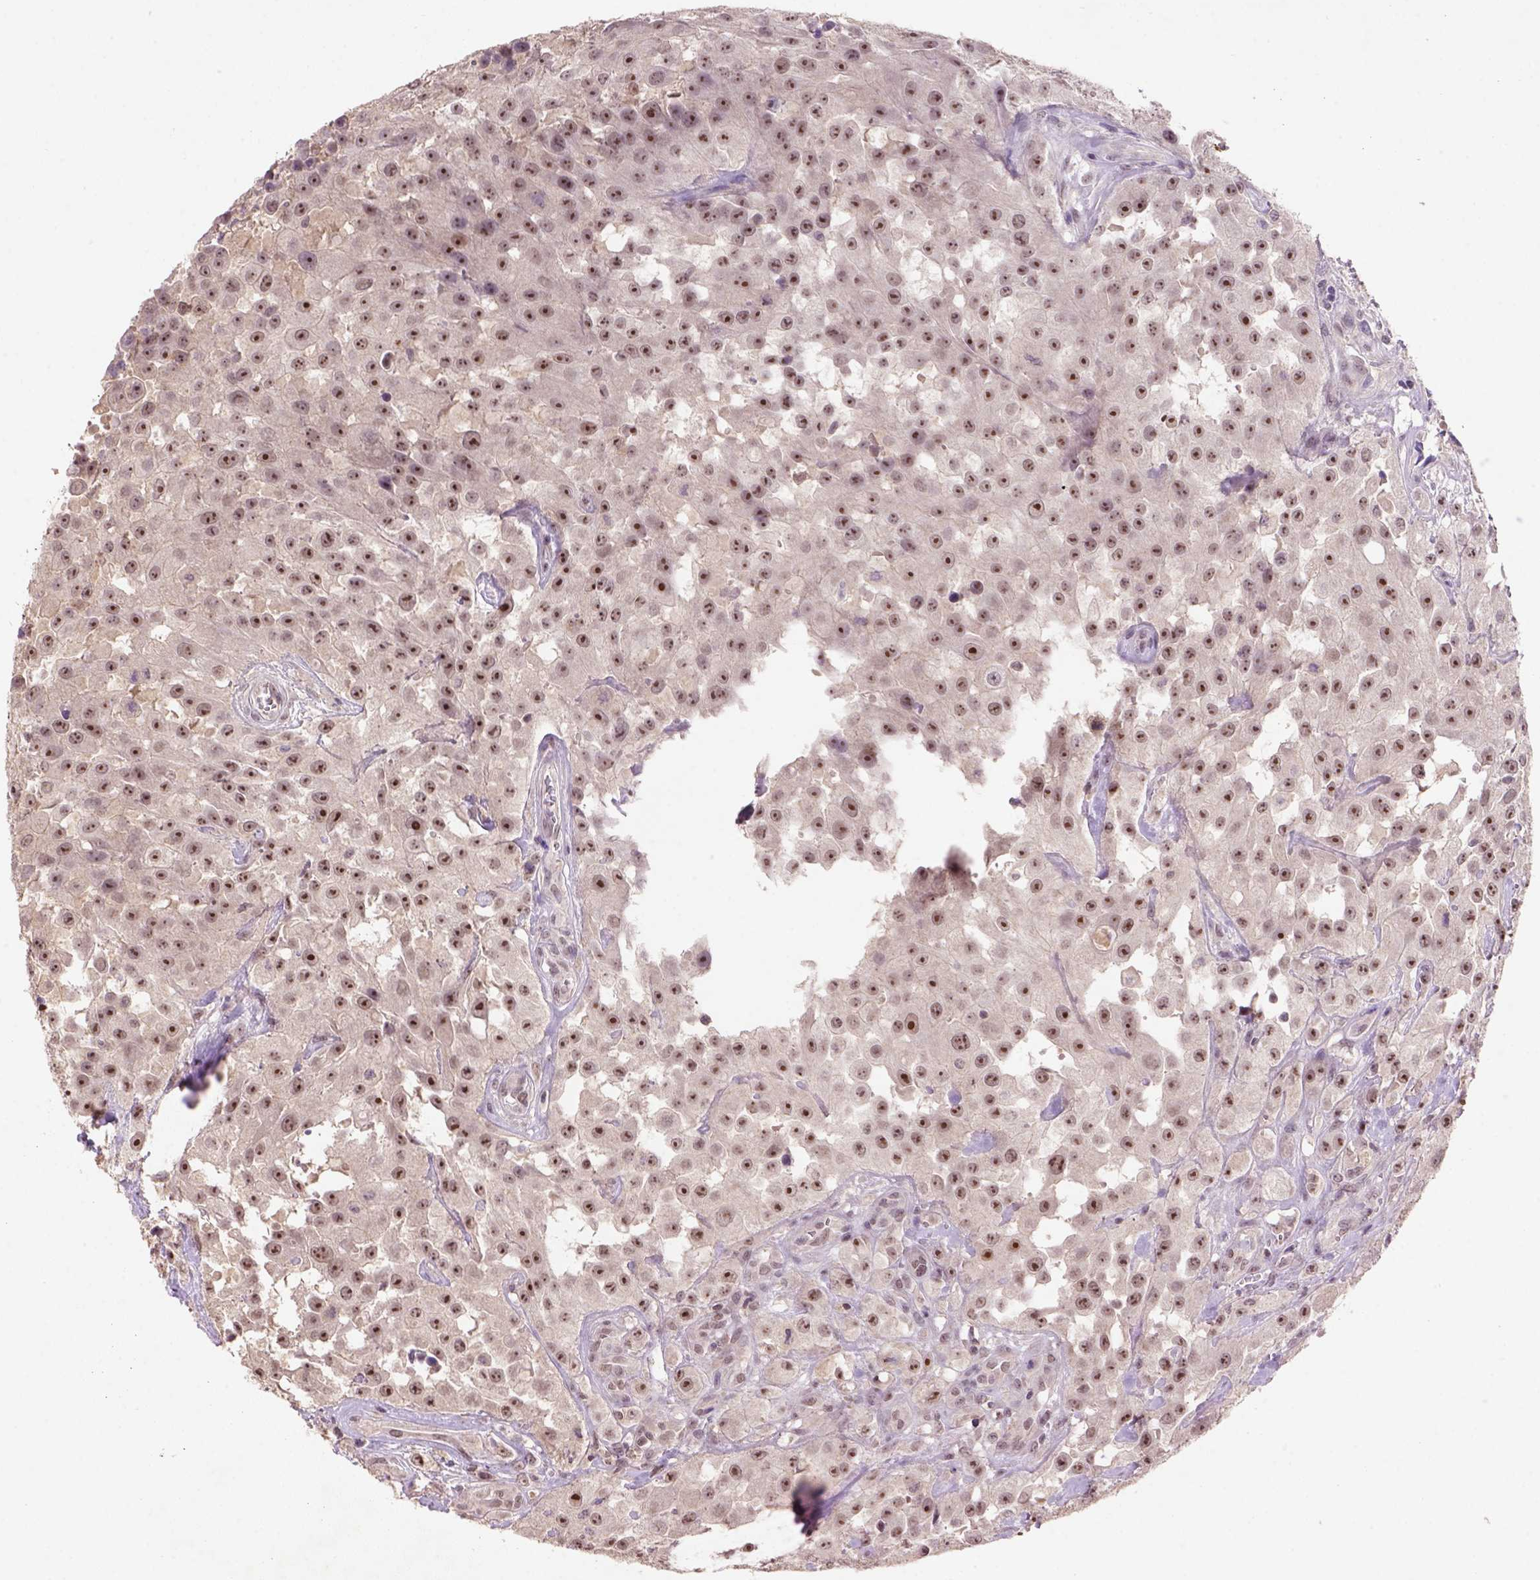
{"staining": {"intensity": "moderate", "quantity": "25%-75%", "location": "cytoplasmic/membranous,nuclear"}, "tissue": "urothelial cancer", "cell_type": "Tumor cells", "image_type": "cancer", "snomed": [{"axis": "morphology", "description": "Urothelial carcinoma, High grade"}, {"axis": "topography", "description": "Urinary bladder"}], "caption": "Protein analysis of urothelial cancer tissue exhibits moderate cytoplasmic/membranous and nuclear expression in approximately 25%-75% of tumor cells.", "gene": "SCML4", "patient": {"sex": "male", "age": 79}}